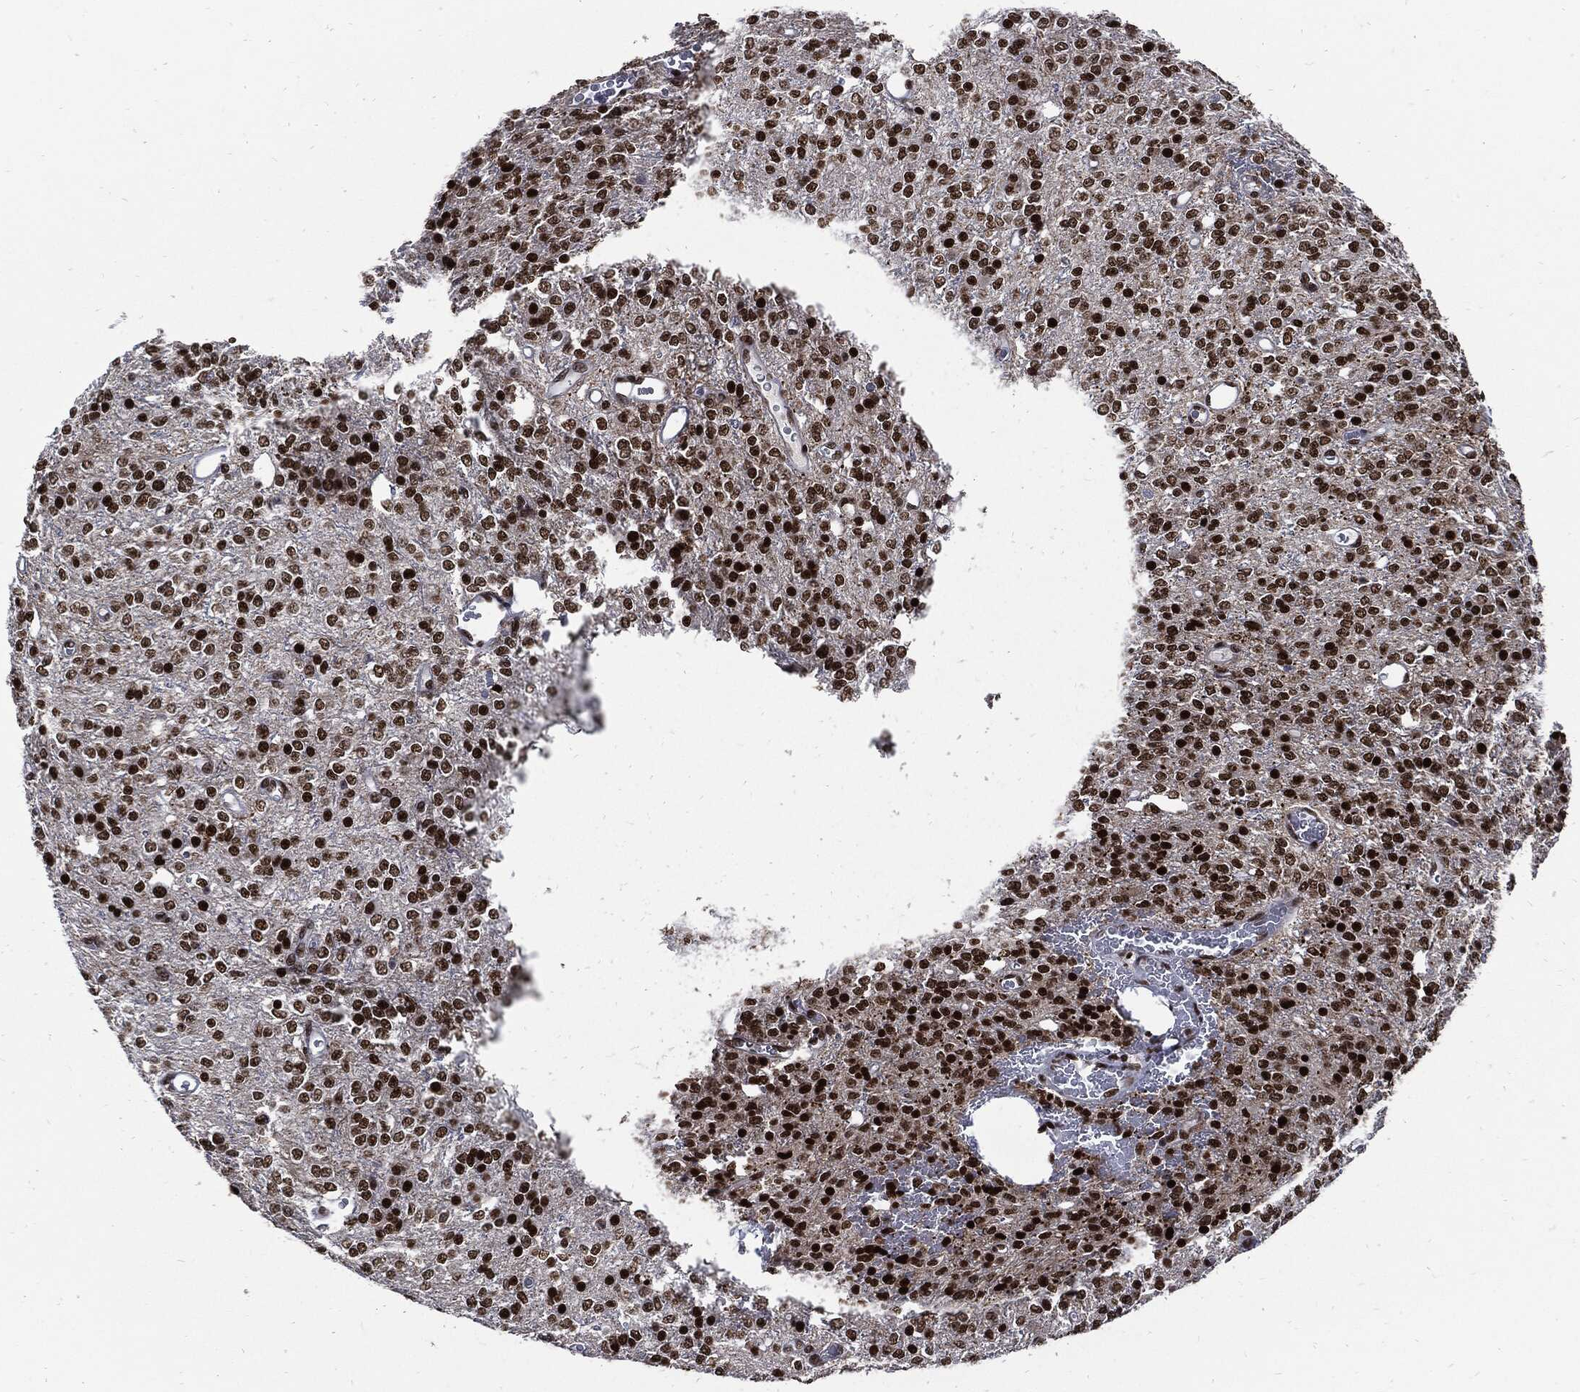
{"staining": {"intensity": "strong", "quantity": ">75%", "location": "nuclear"}, "tissue": "glioma", "cell_type": "Tumor cells", "image_type": "cancer", "snomed": [{"axis": "morphology", "description": "Glioma, malignant, Low grade"}, {"axis": "topography", "description": "Brain"}], "caption": "Strong nuclear positivity is appreciated in about >75% of tumor cells in low-grade glioma (malignant).", "gene": "TERF2", "patient": {"sex": "female", "age": 45}}